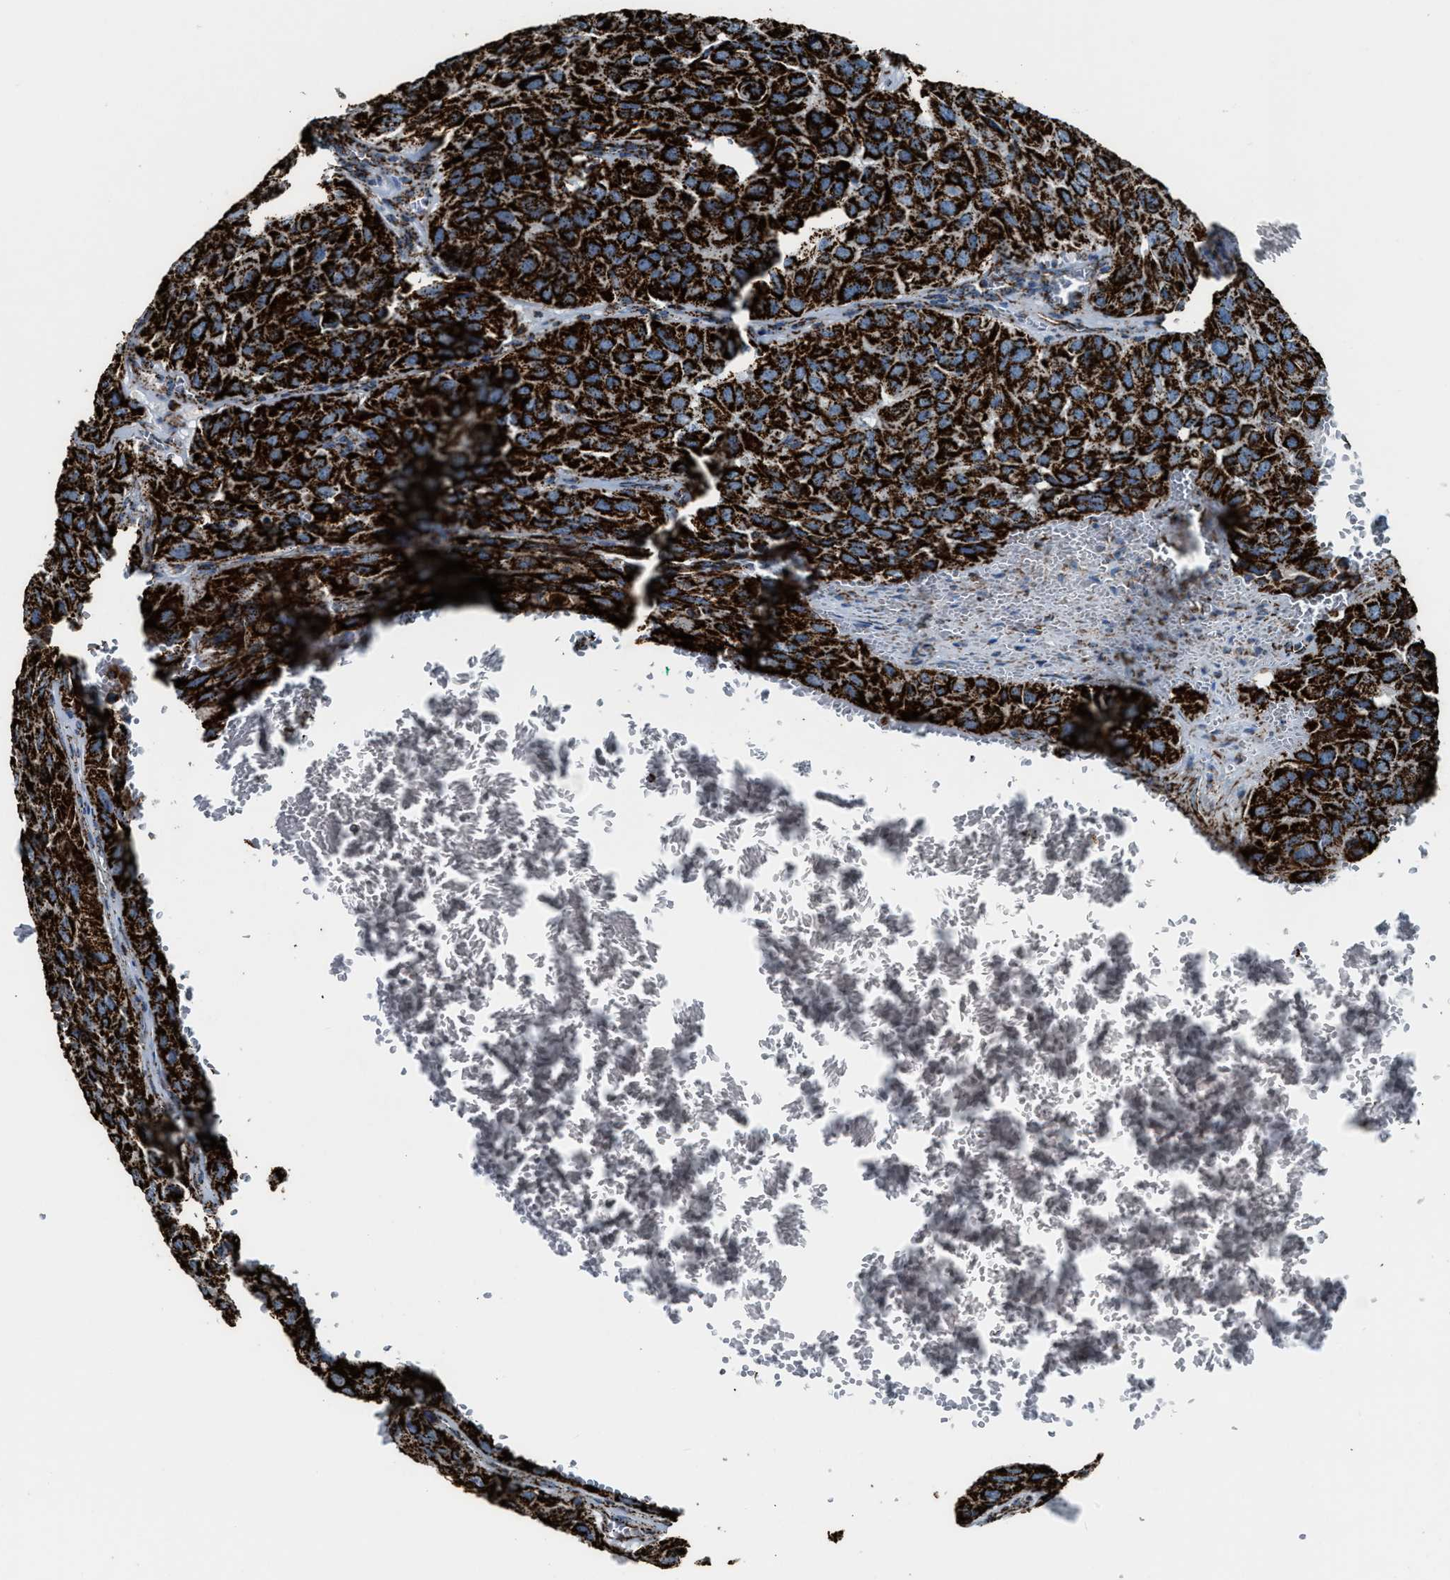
{"staining": {"intensity": "strong", "quantity": ">75%", "location": "cytoplasmic/membranous"}, "tissue": "head and neck cancer", "cell_type": "Tumor cells", "image_type": "cancer", "snomed": [{"axis": "morphology", "description": "Adenocarcinoma, NOS"}, {"axis": "topography", "description": "Salivary gland, NOS"}, {"axis": "topography", "description": "Head-Neck"}], "caption": "A high-resolution photomicrograph shows immunohistochemistry staining of head and neck adenocarcinoma, which demonstrates strong cytoplasmic/membranous expression in about >75% of tumor cells.", "gene": "MDH2", "patient": {"sex": "female", "age": 76}}